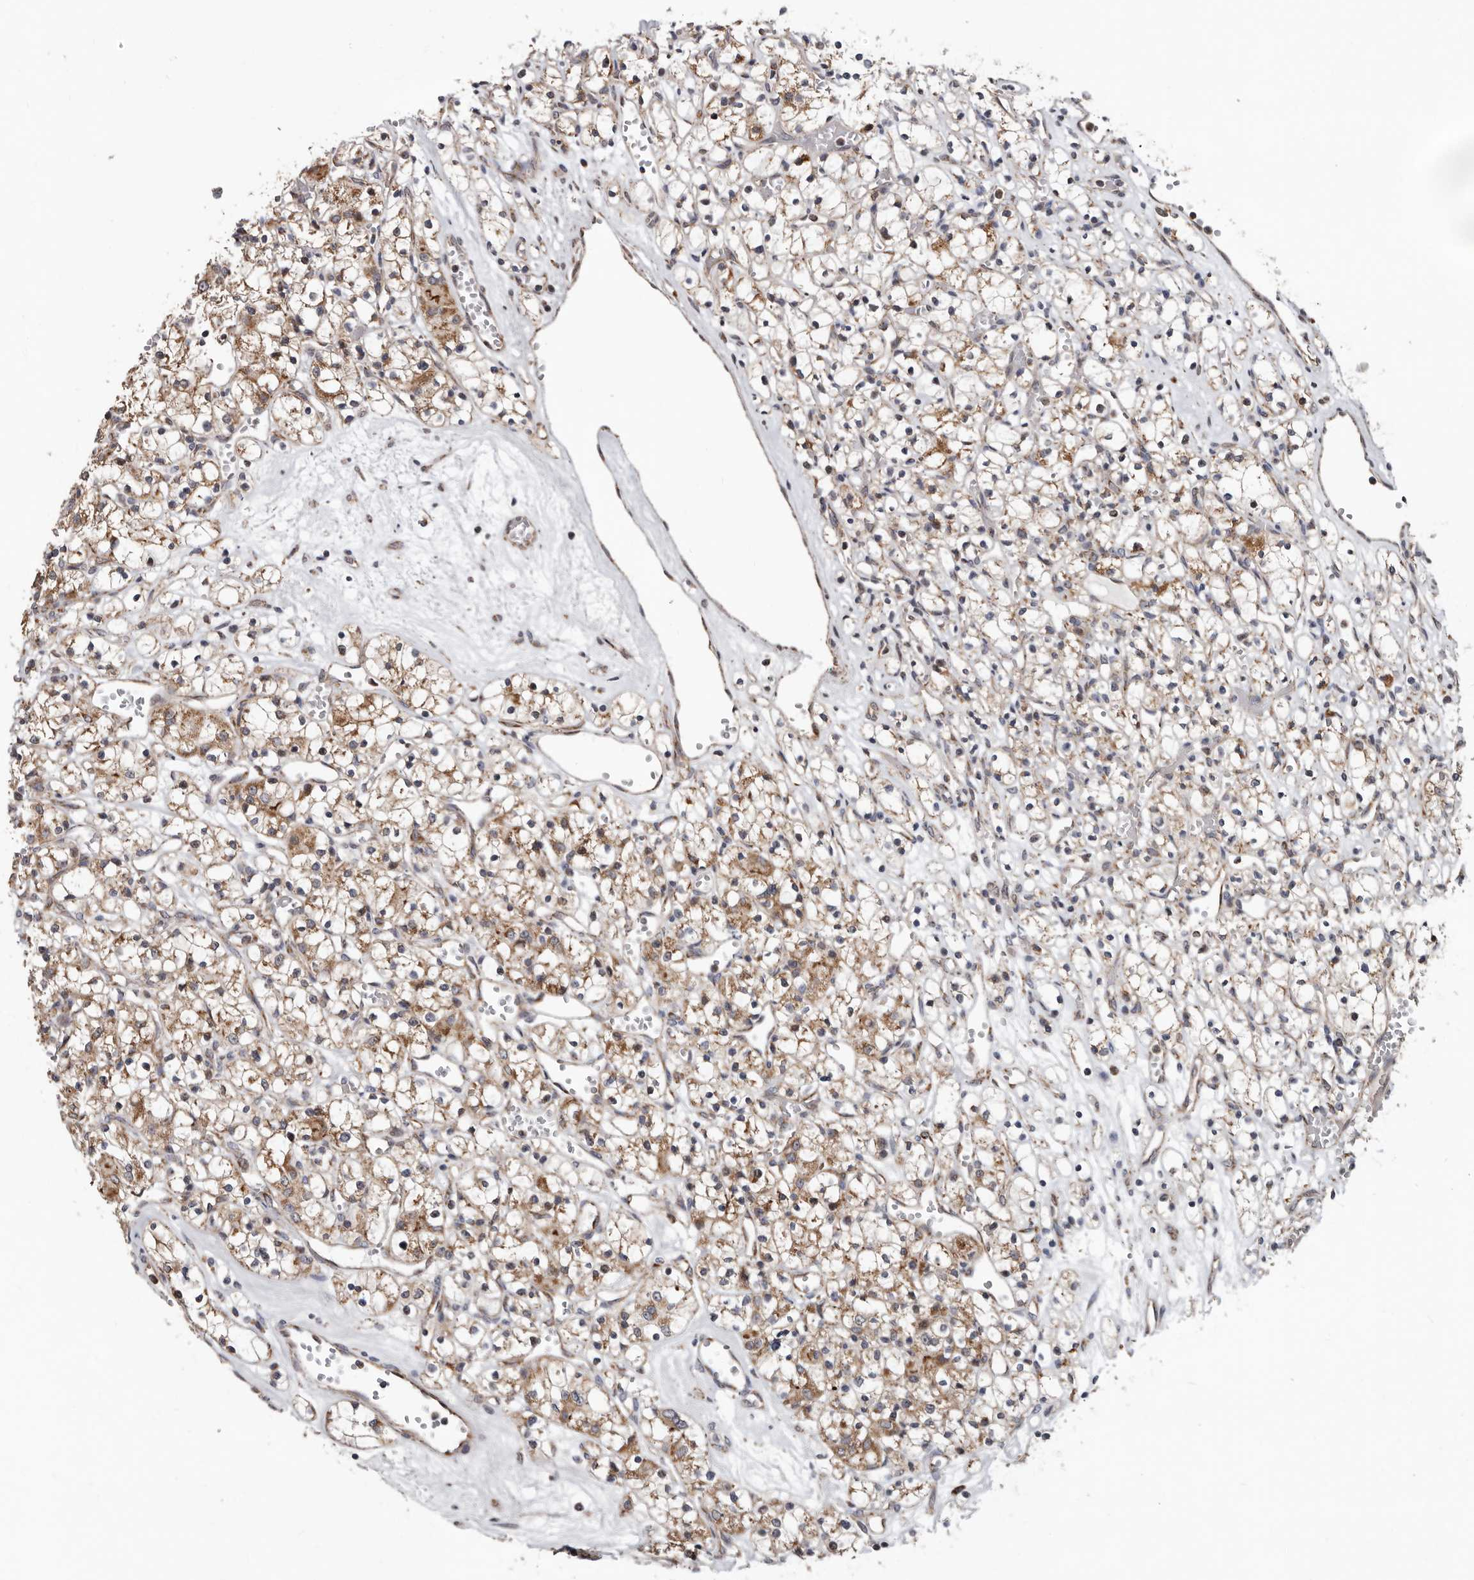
{"staining": {"intensity": "weak", "quantity": "25%-75%", "location": "cytoplasmic/membranous"}, "tissue": "renal cancer", "cell_type": "Tumor cells", "image_type": "cancer", "snomed": [{"axis": "morphology", "description": "Adenocarcinoma, NOS"}, {"axis": "topography", "description": "Kidney"}], "caption": "Weak cytoplasmic/membranous staining for a protein is identified in about 25%-75% of tumor cells of adenocarcinoma (renal) using immunohistochemistry.", "gene": "MRPL18", "patient": {"sex": "female", "age": 59}}